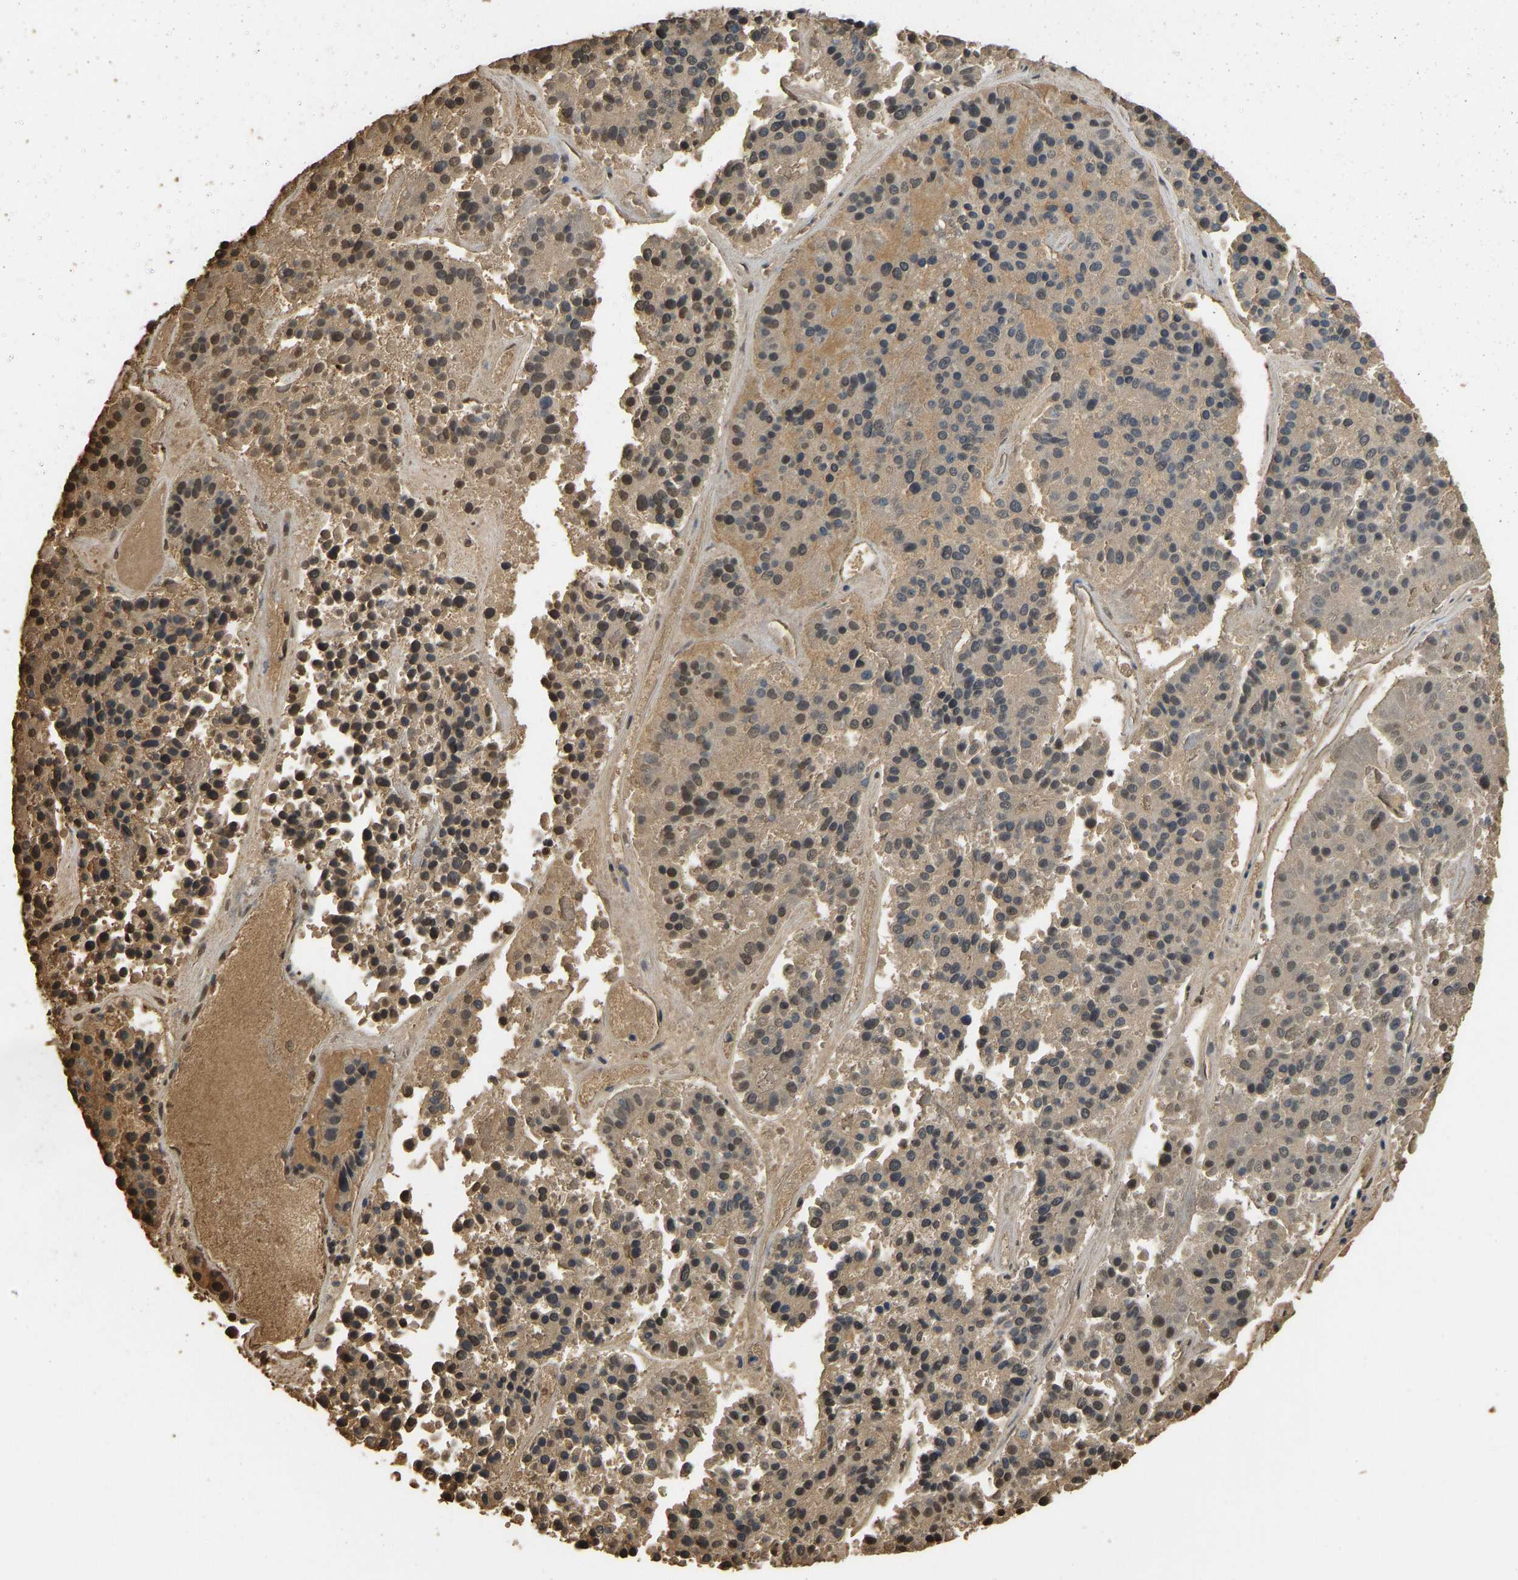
{"staining": {"intensity": "moderate", "quantity": ">75%", "location": "cytoplasmic/membranous,nuclear"}, "tissue": "pancreatic cancer", "cell_type": "Tumor cells", "image_type": "cancer", "snomed": [{"axis": "morphology", "description": "Adenocarcinoma, NOS"}, {"axis": "topography", "description": "Pancreas"}], "caption": "IHC histopathology image of human pancreatic cancer stained for a protein (brown), which exhibits medium levels of moderate cytoplasmic/membranous and nuclear positivity in about >75% of tumor cells.", "gene": "VCPKMT", "patient": {"sex": "male", "age": 50}}